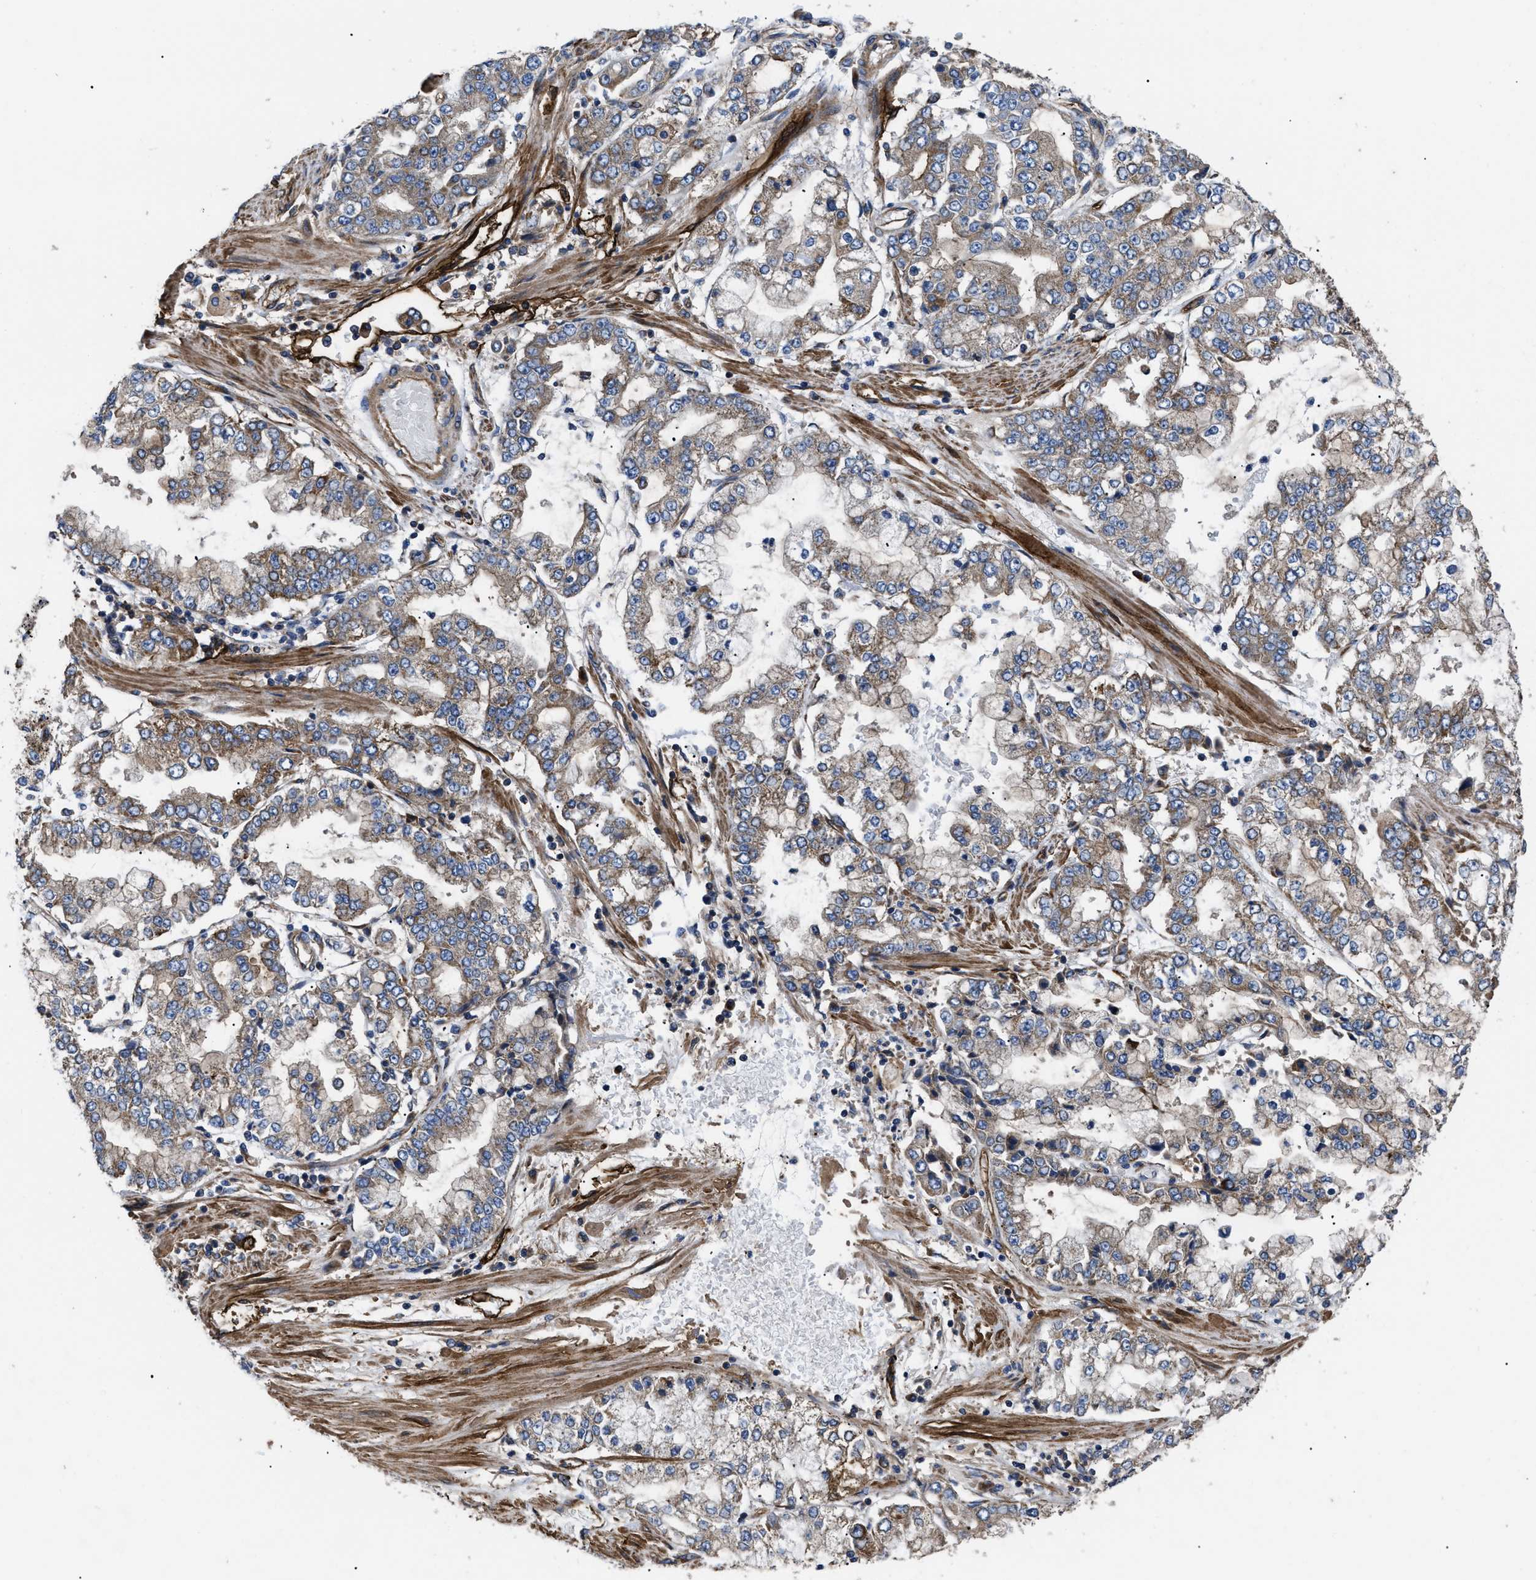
{"staining": {"intensity": "moderate", "quantity": "25%-75%", "location": "cytoplasmic/membranous"}, "tissue": "stomach cancer", "cell_type": "Tumor cells", "image_type": "cancer", "snomed": [{"axis": "morphology", "description": "Adenocarcinoma, NOS"}, {"axis": "topography", "description": "Stomach"}], "caption": "This is a photomicrograph of immunohistochemistry (IHC) staining of adenocarcinoma (stomach), which shows moderate positivity in the cytoplasmic/membranous of tumor cells.", "gene": "NT5E", "patient": {"sex": "male", "age": 76}}